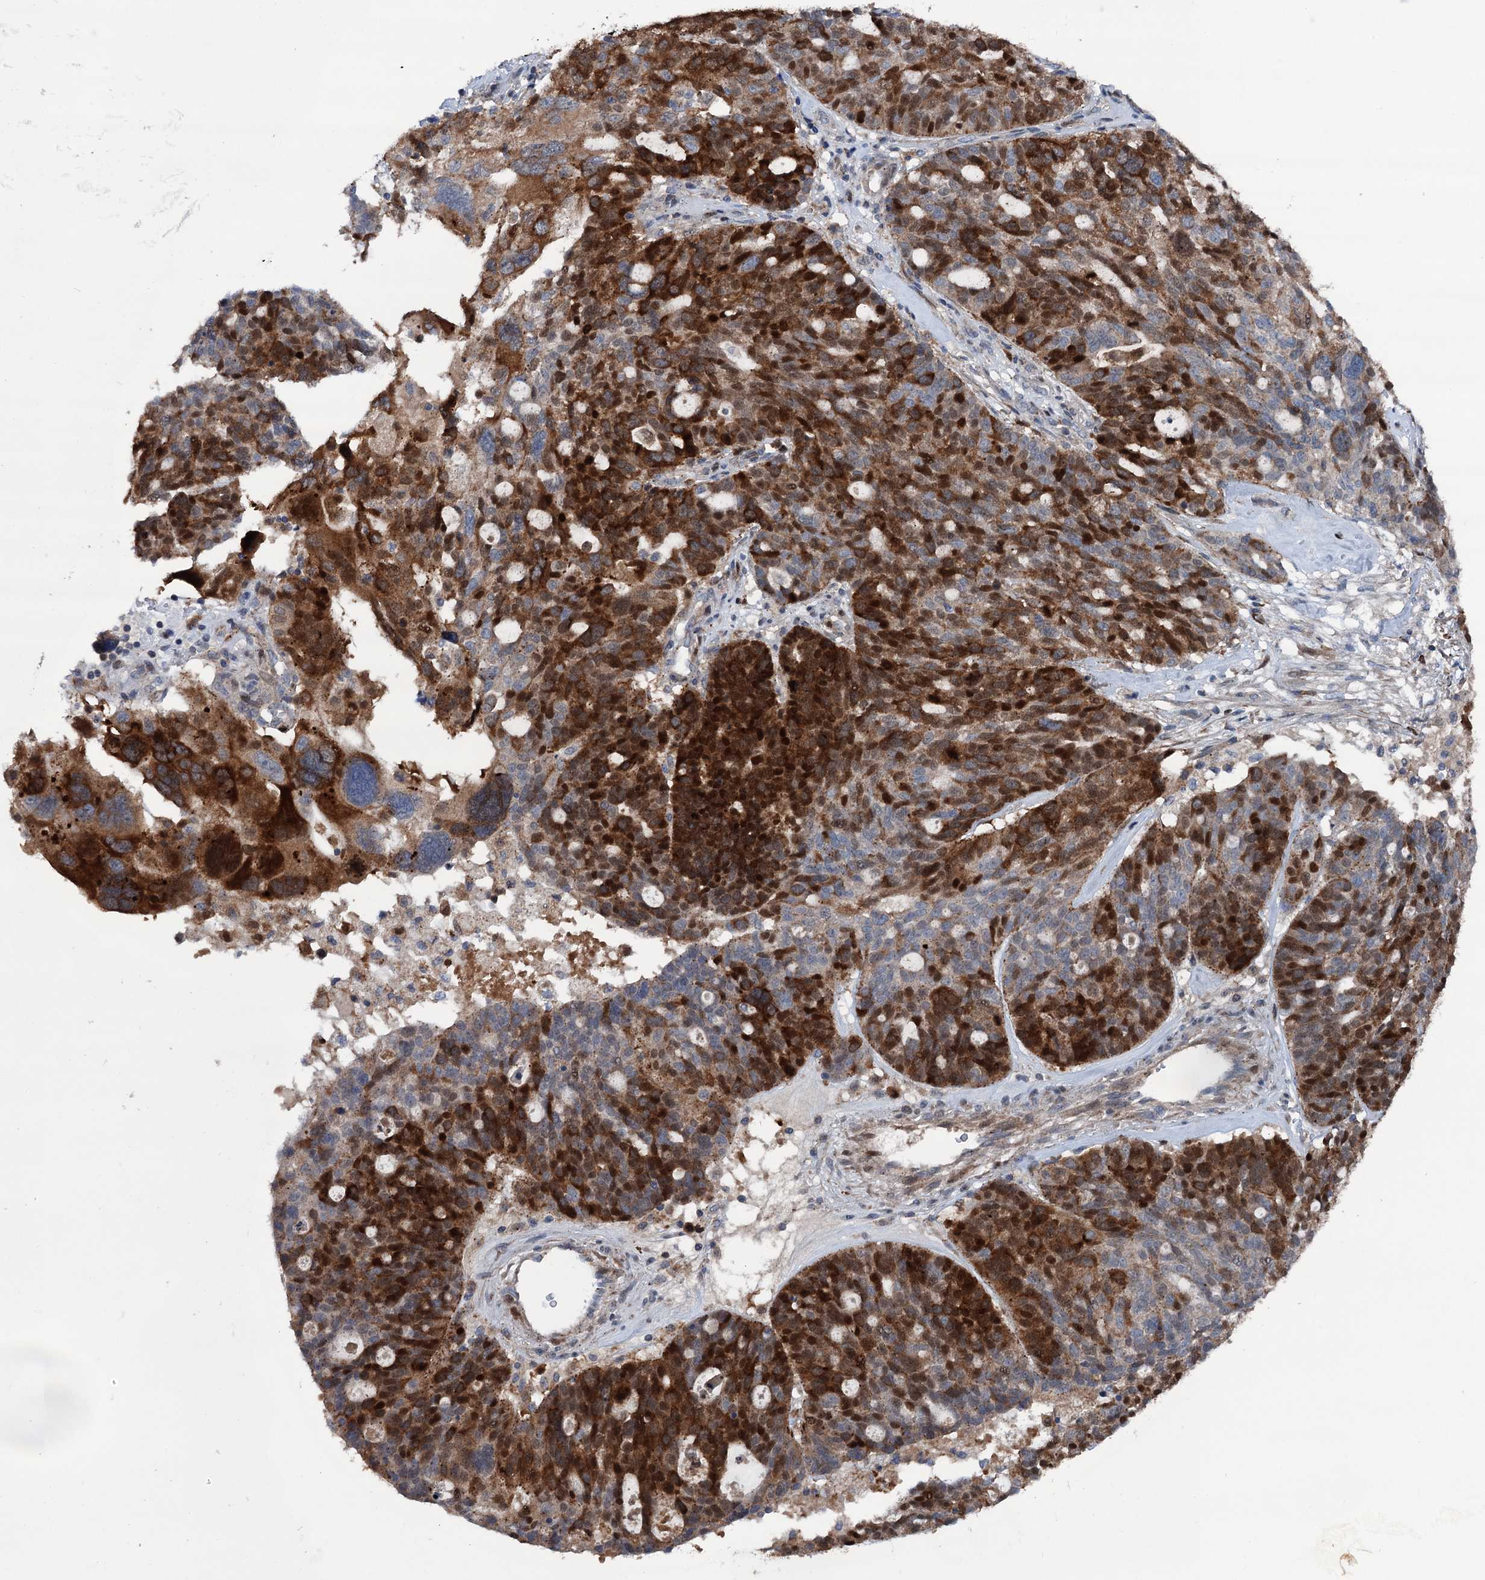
{"staining": {"intensity": "strong", "quantity": ">75%", "location": "cytoplasmic/membranous,nuclear"}, "tissue": "ovarian cancer", "cell_type": "Tumor cells", "image_type": "cancer", "snomed": [{"axis": "morphology", "description": "Cystadenocarcinoma, serous, NOS"}, {"axis": "topography", "description": "Ovary"}], "caption": "Immunohistochemistry image of ovarian serous cystadenocarcinoma stained for a protein (brown), which displays high levels of strong cytoplasmic/membranous and nuclear expression in approximately >75% of tumor cells.", "gene": "NCAPD2", "patient": {"sex": "female", "age": 59}}